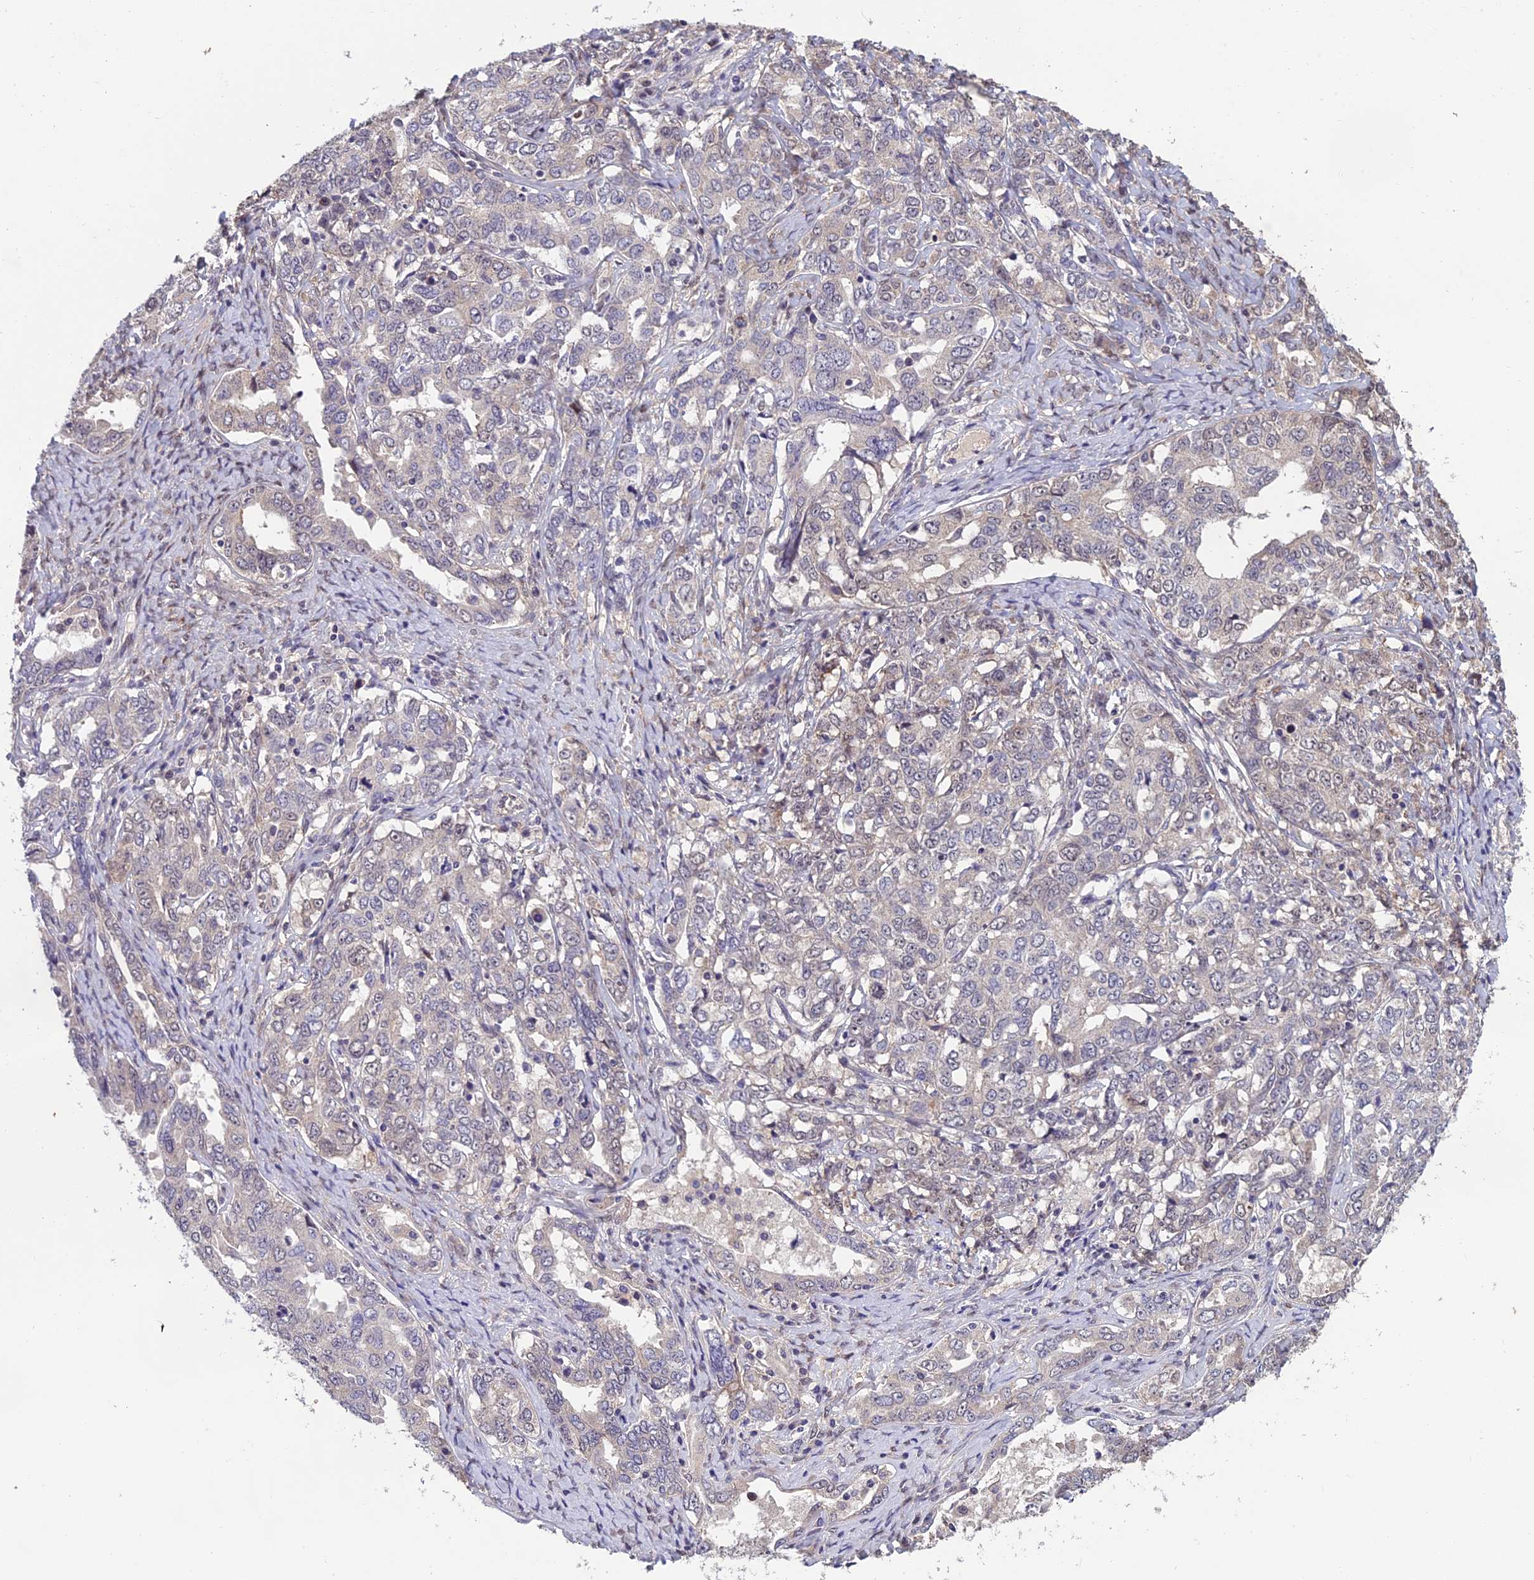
{"staining": {"intensity": "negative", "quantity": "none", "location": "none"}, "tissue": "ovarian cancer", "cell_type": "Tumor cells", "image_type": "cancer", "snomed": [{"axis": "morphology", "description": "Carcinoma, endometroid"}, {"axis": "topography", "description": "Ovary"}], "caption": "Immunohistochemical staining of endometroid carcinoma (ovarian) exhibits no significant expression in tumor cells.", "gene": "GRWD1", "patient": {"sex": "female", "age": 62}}